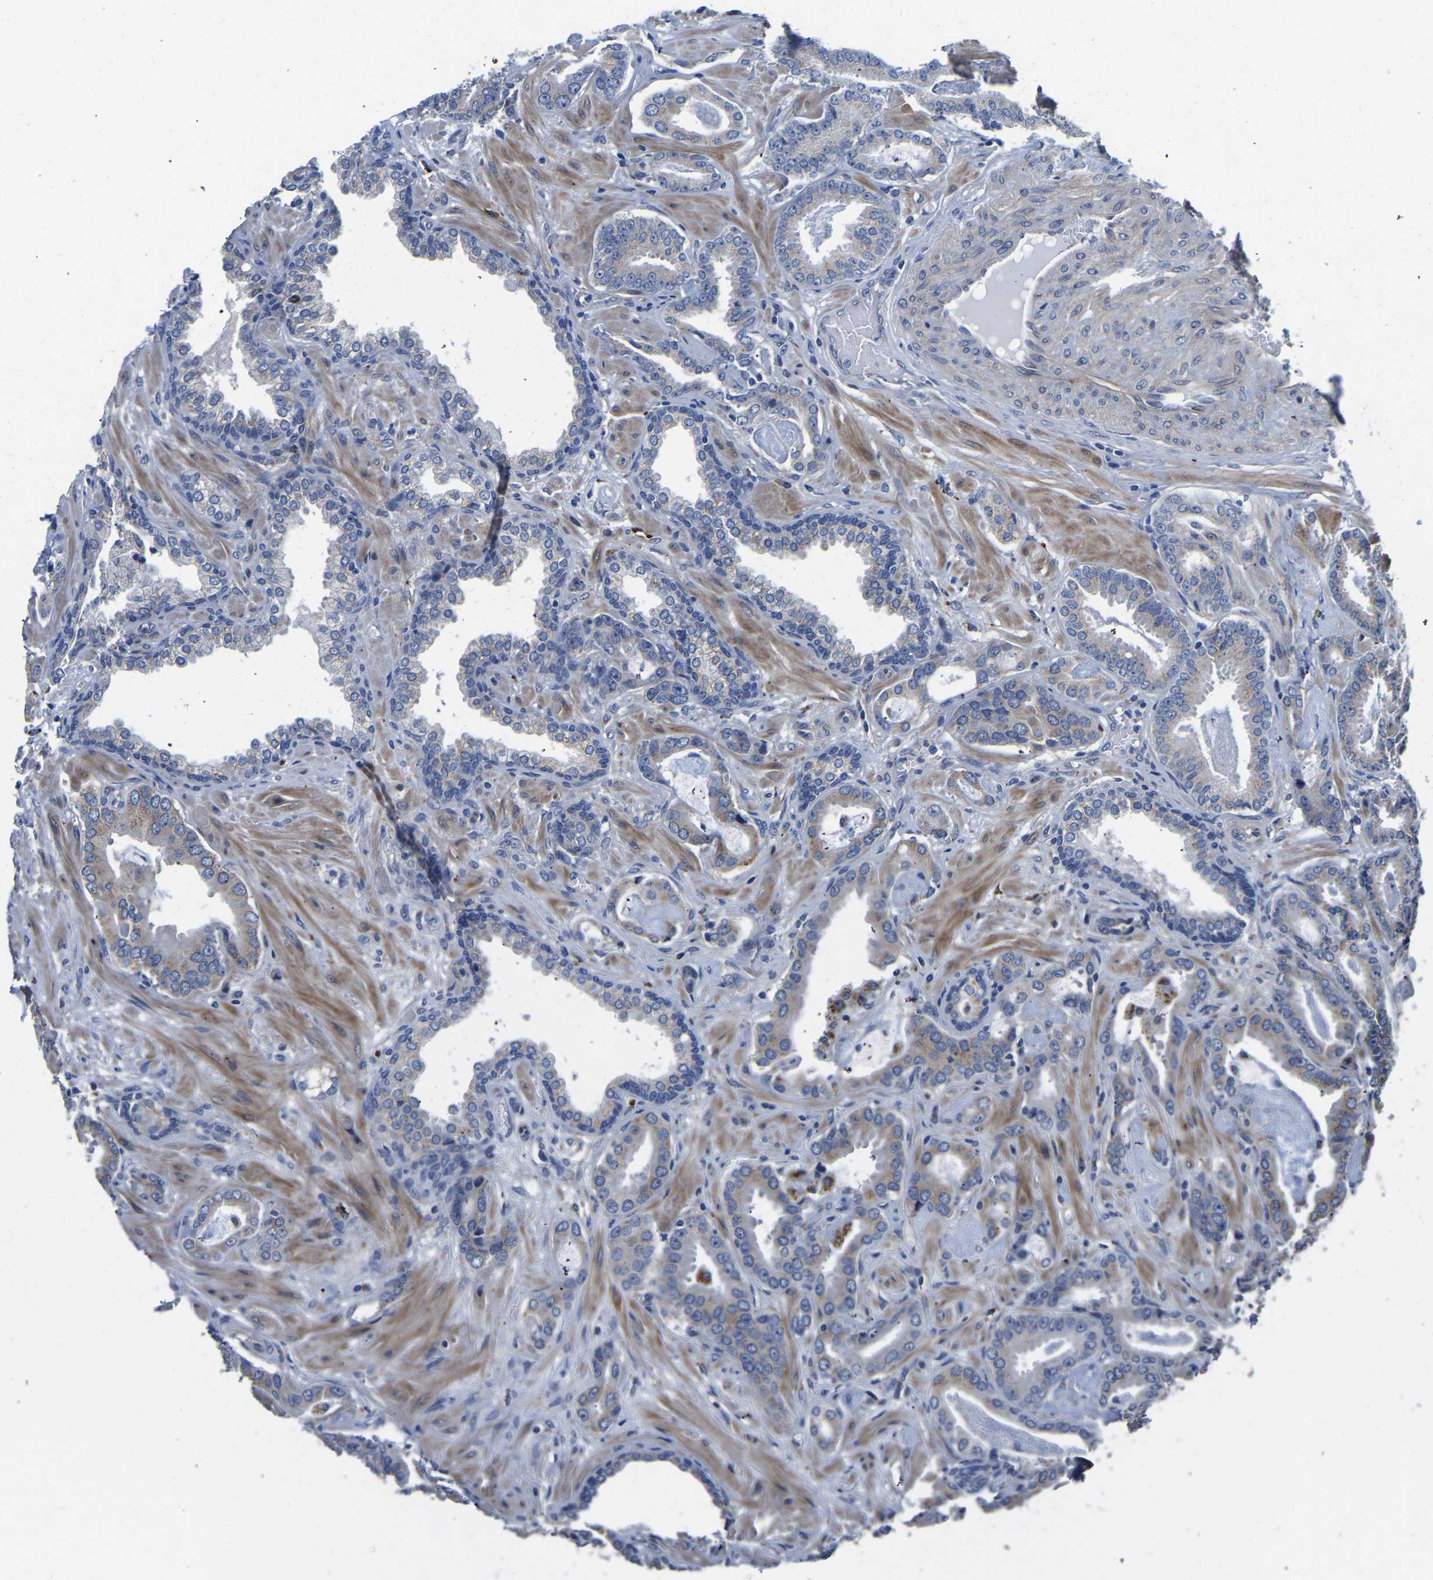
{"staining": {"intensity": "negative", "quantity": "none", "location": "none"}, "tissue": "prostate cancer", "cell_type": "Tumor cells", "image_type": "cancer", "snomed": [{"axis": "morphology", "description": "Adenocarcinoma, Low grade"}, {"axis": "topography", "description": "Prostate"}], "caption": "Tumor cells show no significant staining in prostate cancer.", "gene": "PDLIM7", "patient": {"sex": "male", "age": 53}}